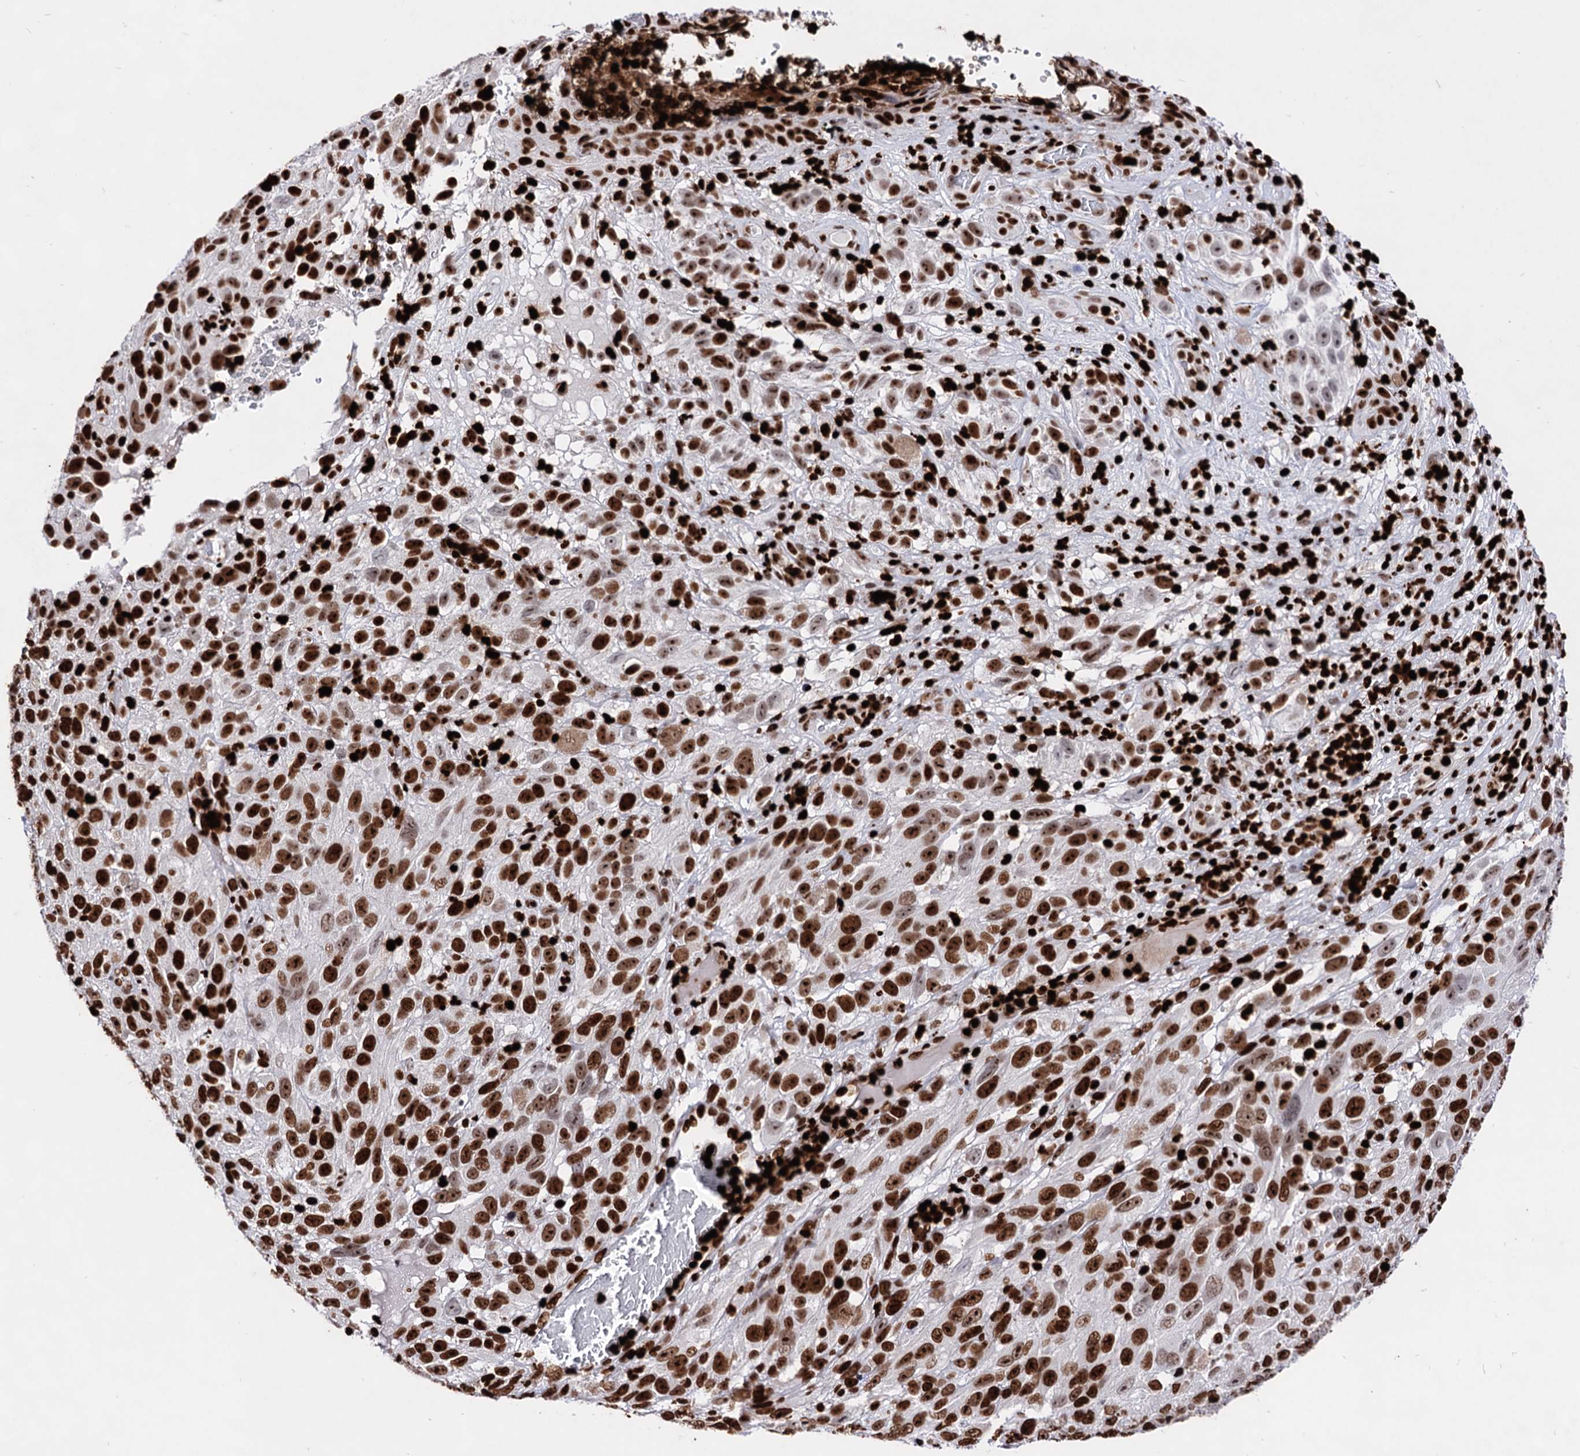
{"staining": {"intensity": "strong", "quantity": ">75%", "location": "nuclear"}, "tissue": "melanoma", "cell_type": "Tumor cells", "image_type": "cancer", "snomed": [{"axis": "morphology", "description": "Malignant melanoma, NOS"}, {"axis": "topography", "description": "Skin"}], "caption": "Protein staining by immunohistochemistry (IHC) shows strong nuclear positivity in approximately >75% of tumor cells in melanoma.", "gene": "HMGB2", "patient": {"sex": "female", "age": 96}}